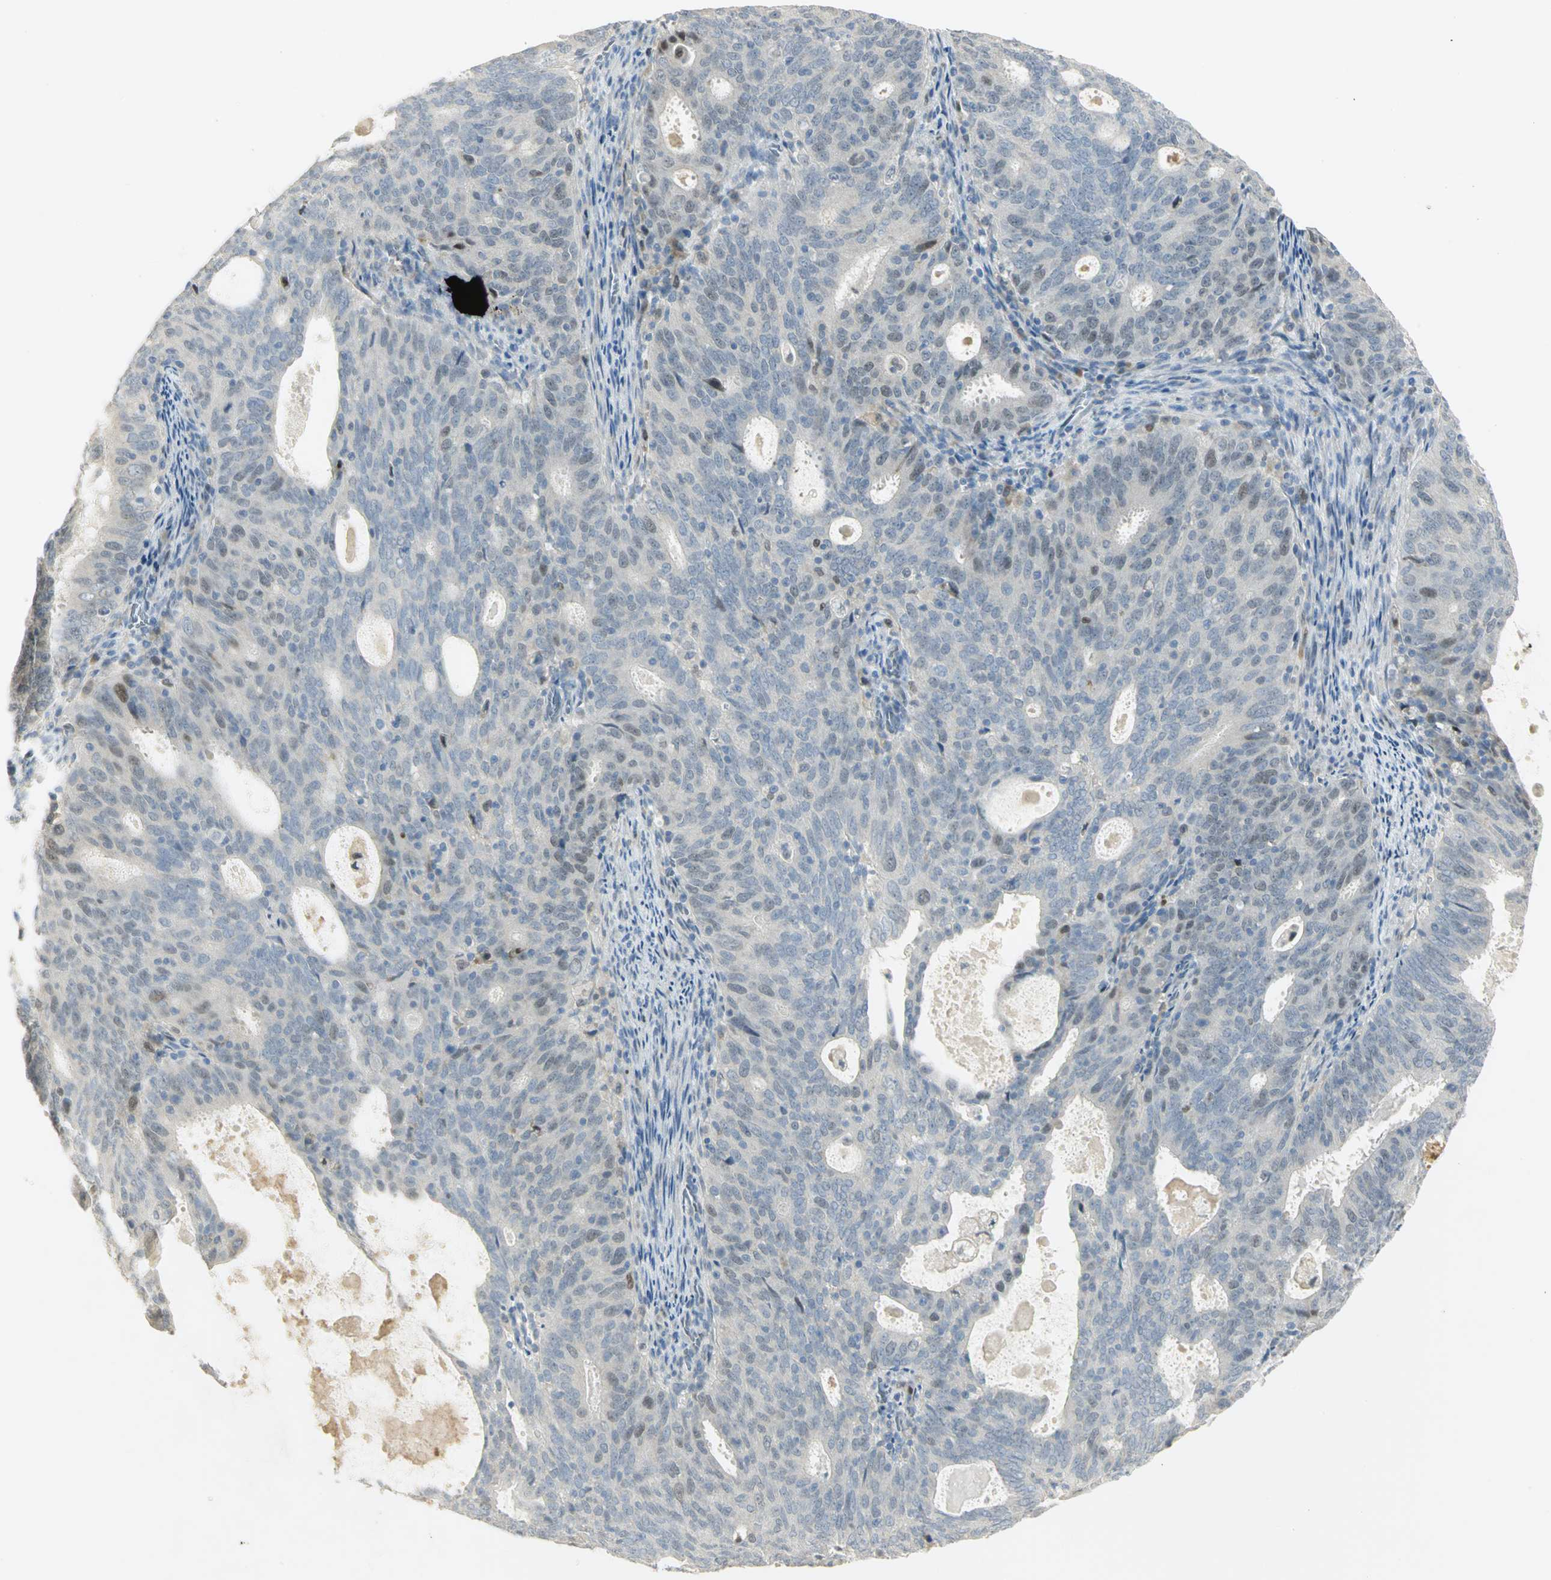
{"staining": {"intensity": "weak", "quantity": "<25%", "location": "nuclear"}, "tissue": "cervical cancer", "cell_type": "Tumor cells", "image_type": "cancer", "snomed": [{"axis": "morphology", "description": "Adenocarcinoma, NOS"}, {"axis": "topography", "description": "Cervix"}], "caption": "Cervical cancer was stained to show a protein in brown. There is no significant positivity in tumor cells. (Immunohistochemistry, brightfield microscopy, high magnification).", "gene": "BCL6", "patient": {"sex": "female", "age": 44}}